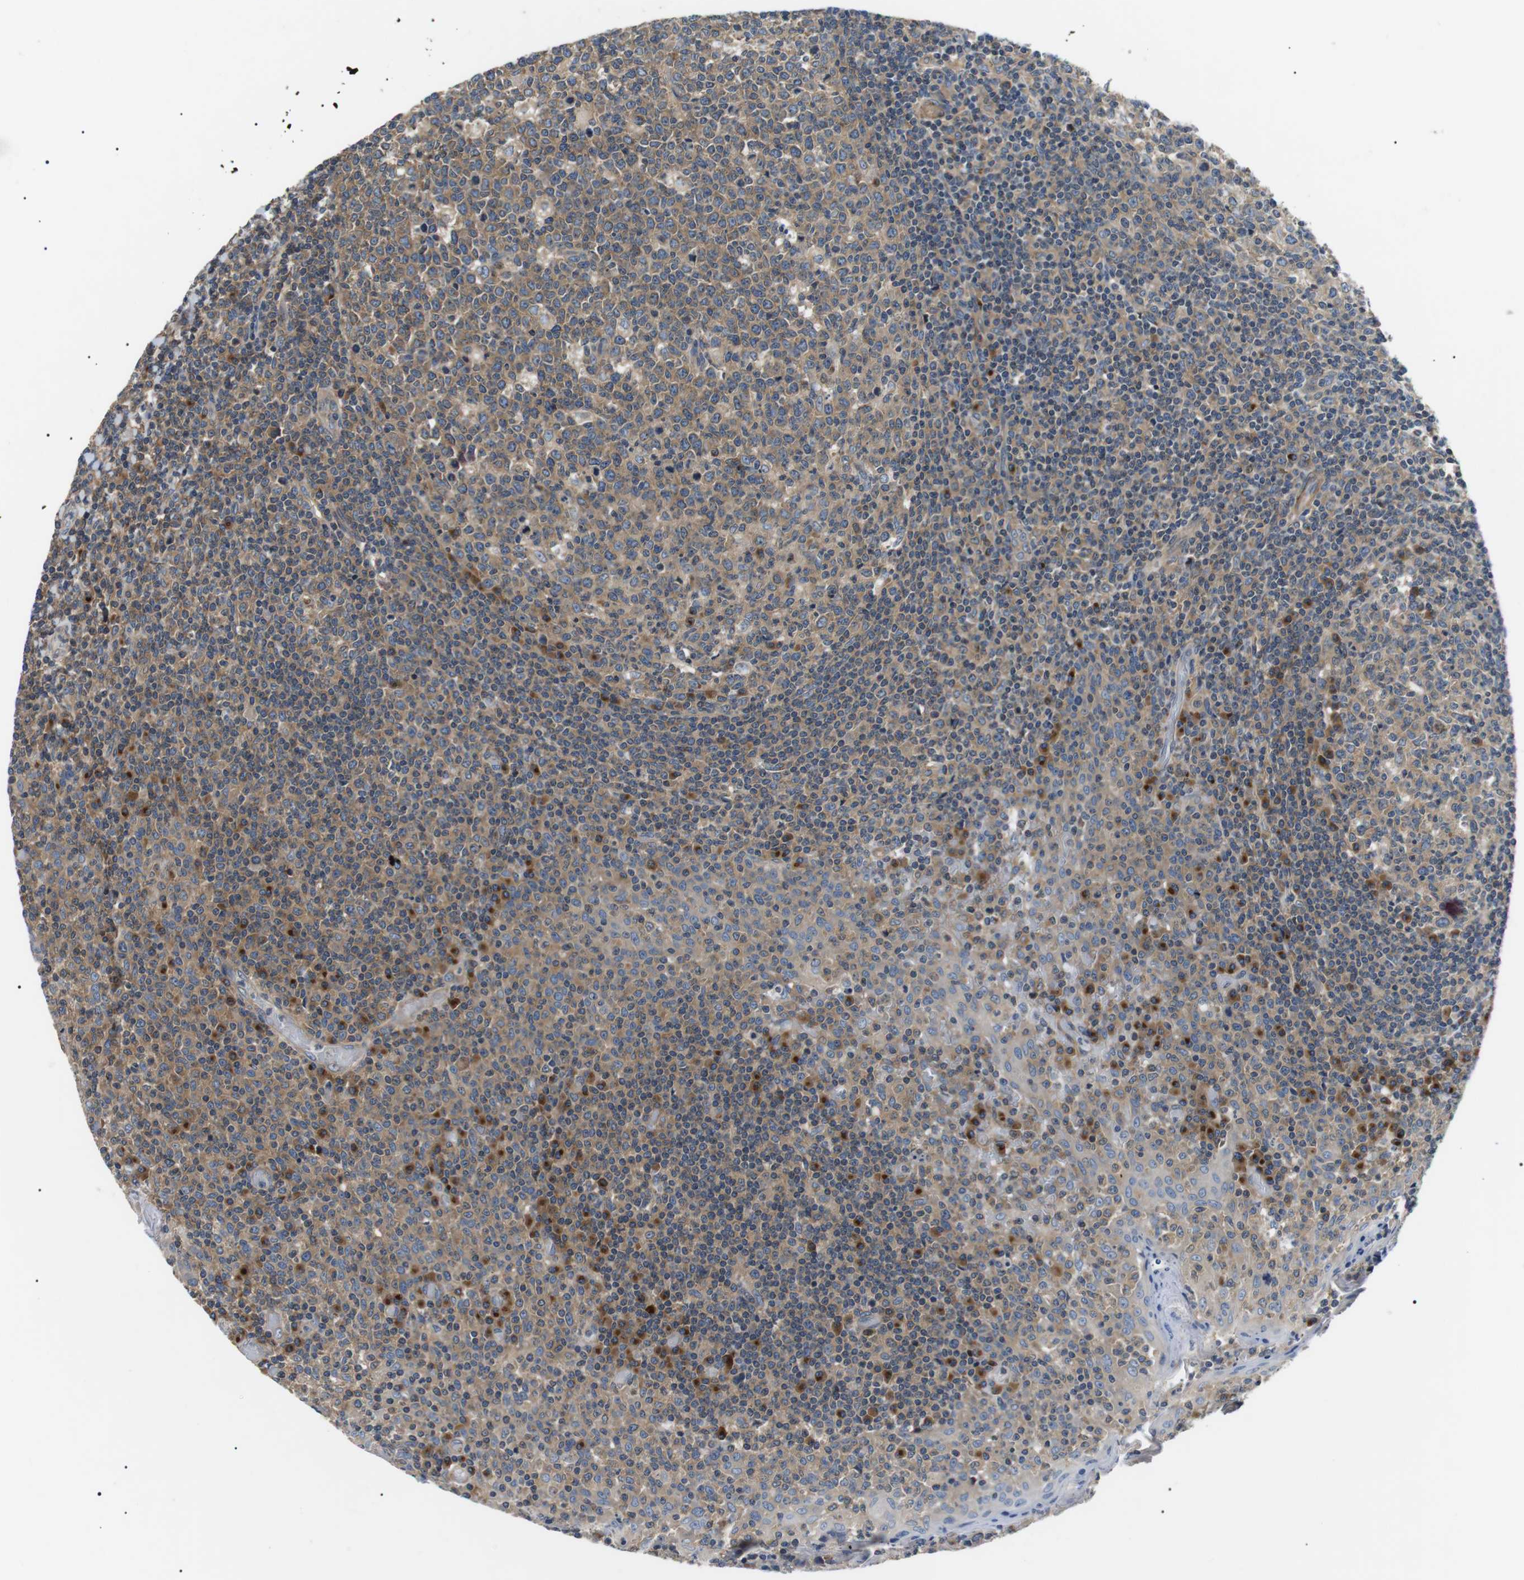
{"staining": {"intensity": "moderate", "quantity": ">75%", "location": "cytoplasmic/membranous"}, "tissue": "tonsil", "cell_type": "Germinal center cells", "image_type": "normal", "snomed": [{"axis": "morphology", "description": "Normal tissue, NOS"}, {"axis": "topography", "description": "Tonsil"}], "caption": "This photomicrograph exhibits benign tonsil stained with IHC to label a protein in brown. The cytoplasmic/membranous of germinal center cells show moderate positivity for the protein. Nuclei are counter-stained blue.", "gene": "DIPK1A", "patient": {"sex": "female", "age": 19}}